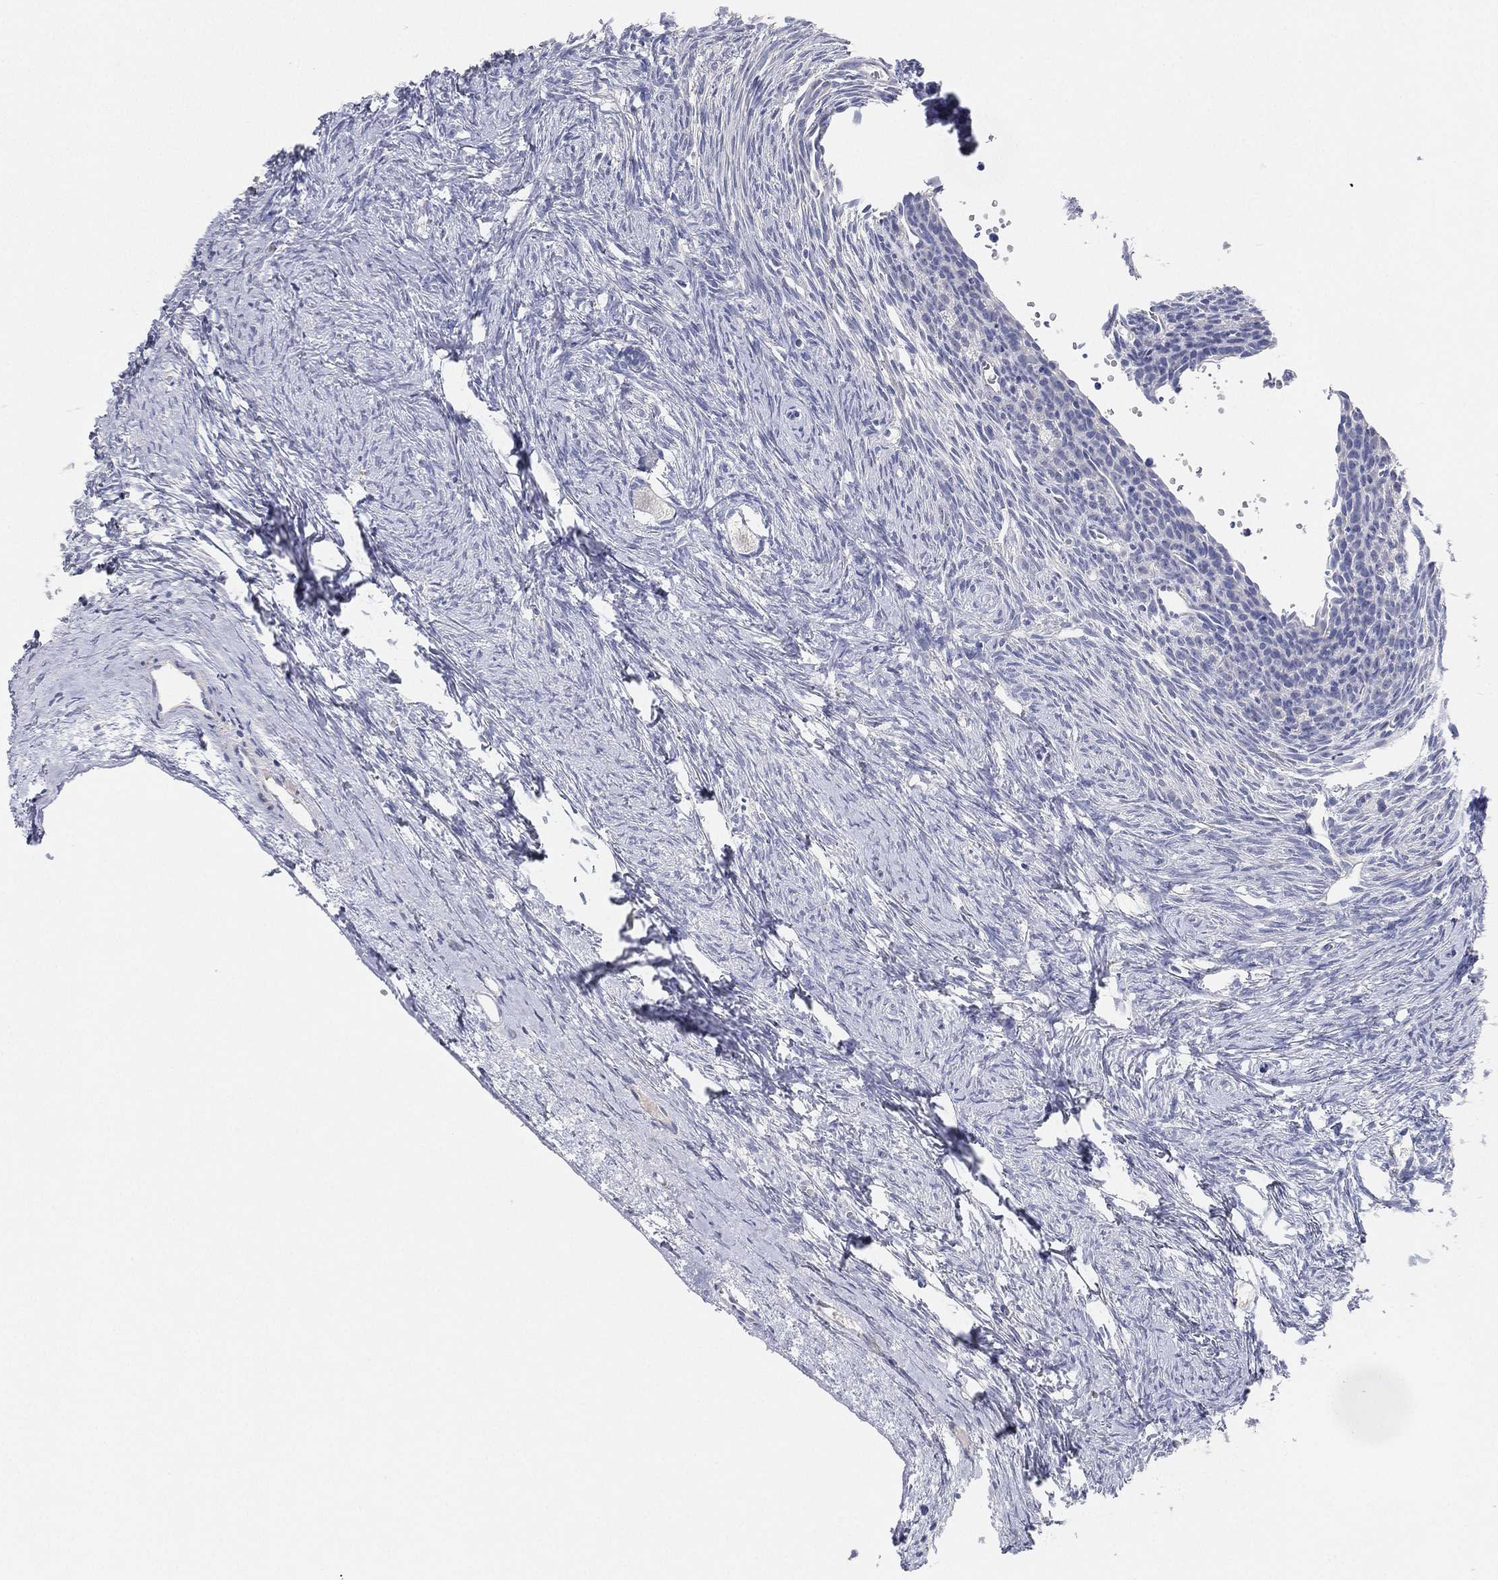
{"staining": {"intensity": "negative", "quantity": "none", "location": "none"}, "tissue": "ovary", "cell_type": "Follicle cells", "image_type": "normal", "snomed": [{"axis": "morphology", "description": "Normal tissue, NOS"}, {"axis": "topography", "description": "Ovary"}], "caption": "This is an IHC photomicrograph of unremarkable human ovary. There is no positivity in follicle cells.", "gene": "FAM187B", "patient": {"sex": "female", "age": 27}}